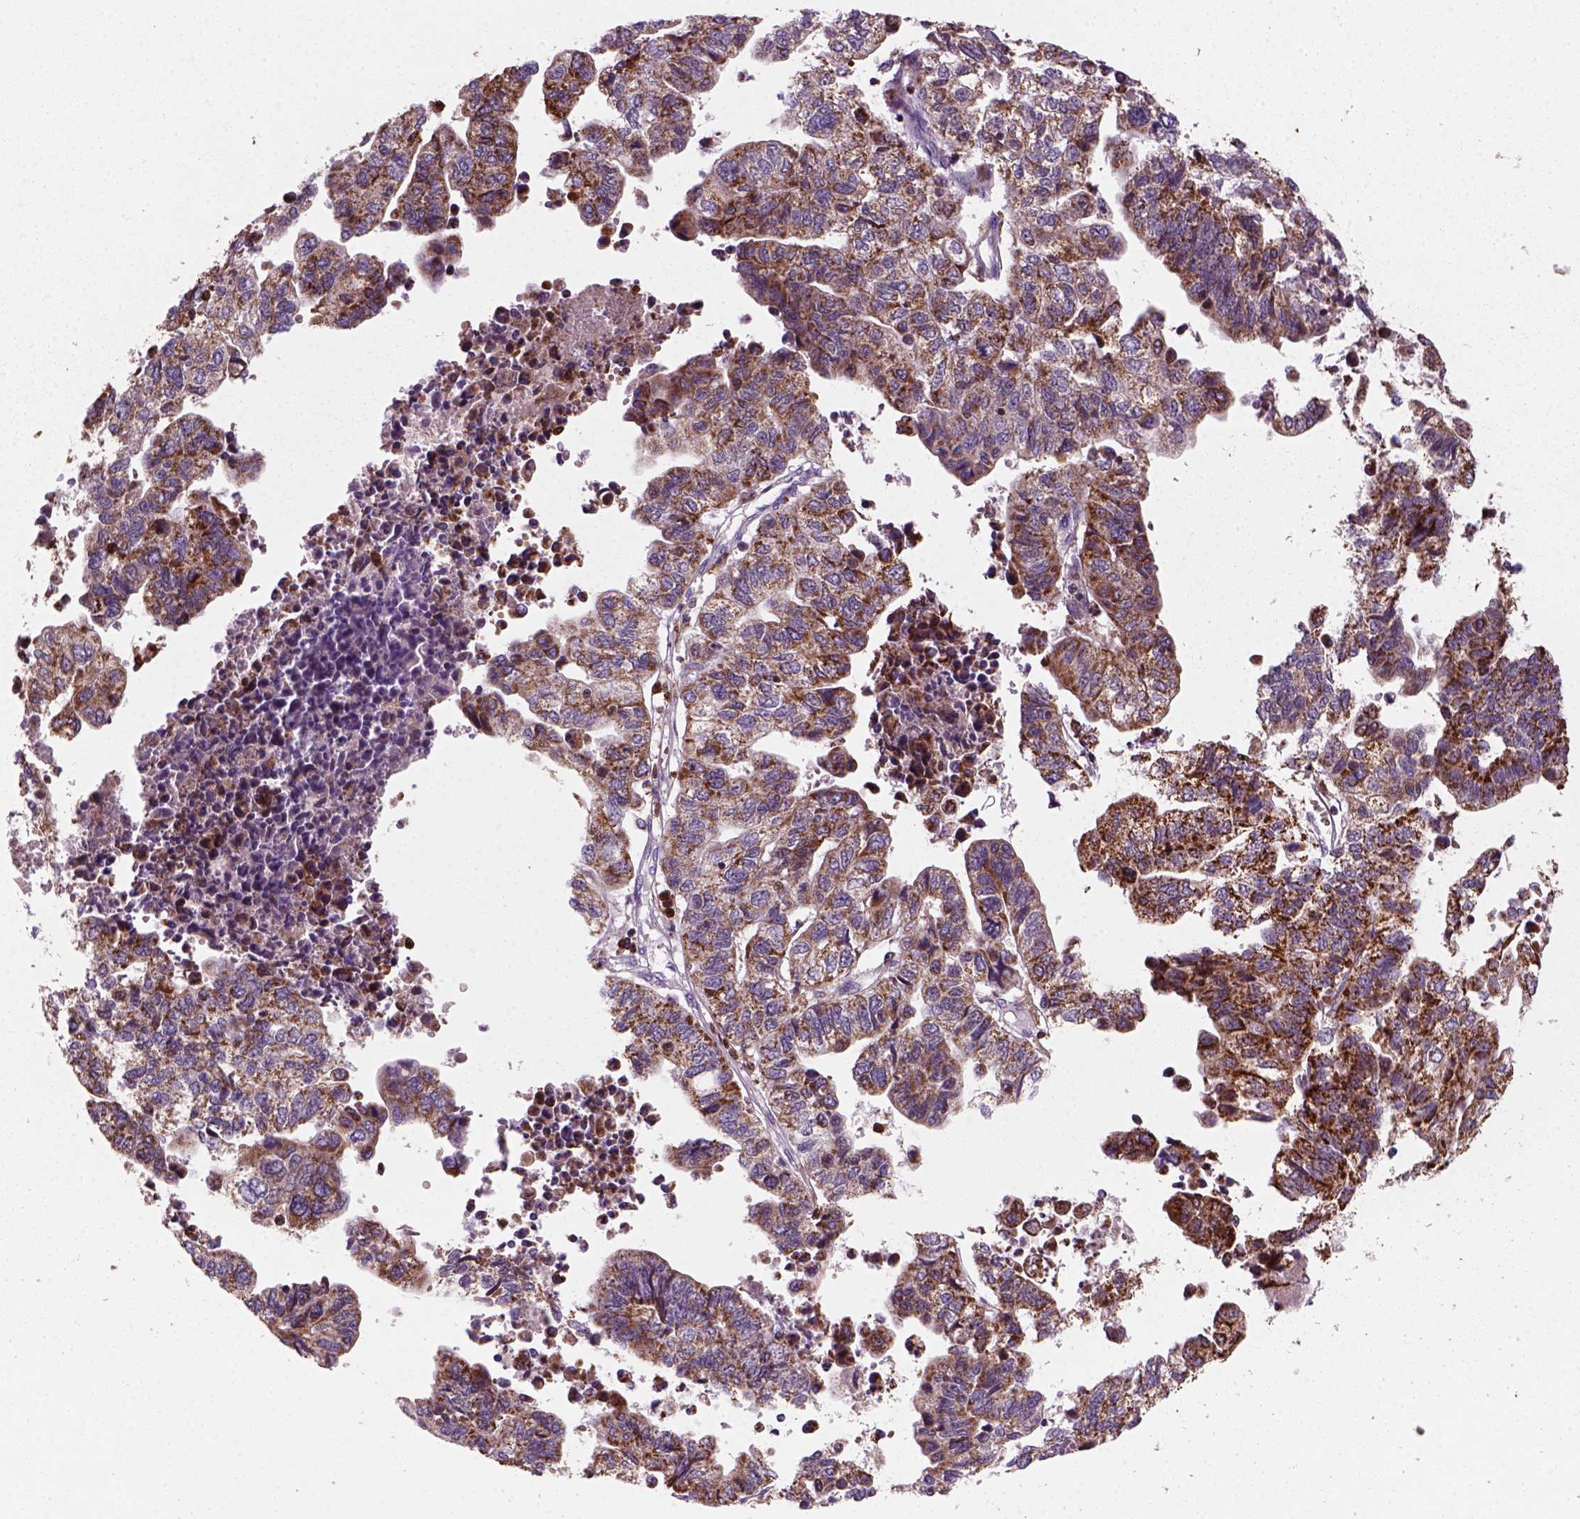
{"staining": {"intensity": "moderate", "quantity": ">75%", "location": "cytoplasmic/membranous"}, "tissue": "stomach cancer", "cell_type": "Tumor cells", "image_type": "cancer", "snomed": [{"axis": "morphology", "description": "Adenocarcinoma, NOS"}, {"axis": "topography", "description": "Stomach, upper"}], "caption": "Tumor cells demonstrate medium levels of moderate cytoplasmic/membranous expression in approximately >75% of cells in human stomach cancer (adenocarcinoma). The staining was performed using DAB, with brown indicating positive protein expression. Nuclei are stained blue with hematoxylin.", "gene": "NUDT16L1", "patient": {"sex": "female", "age": 67}}